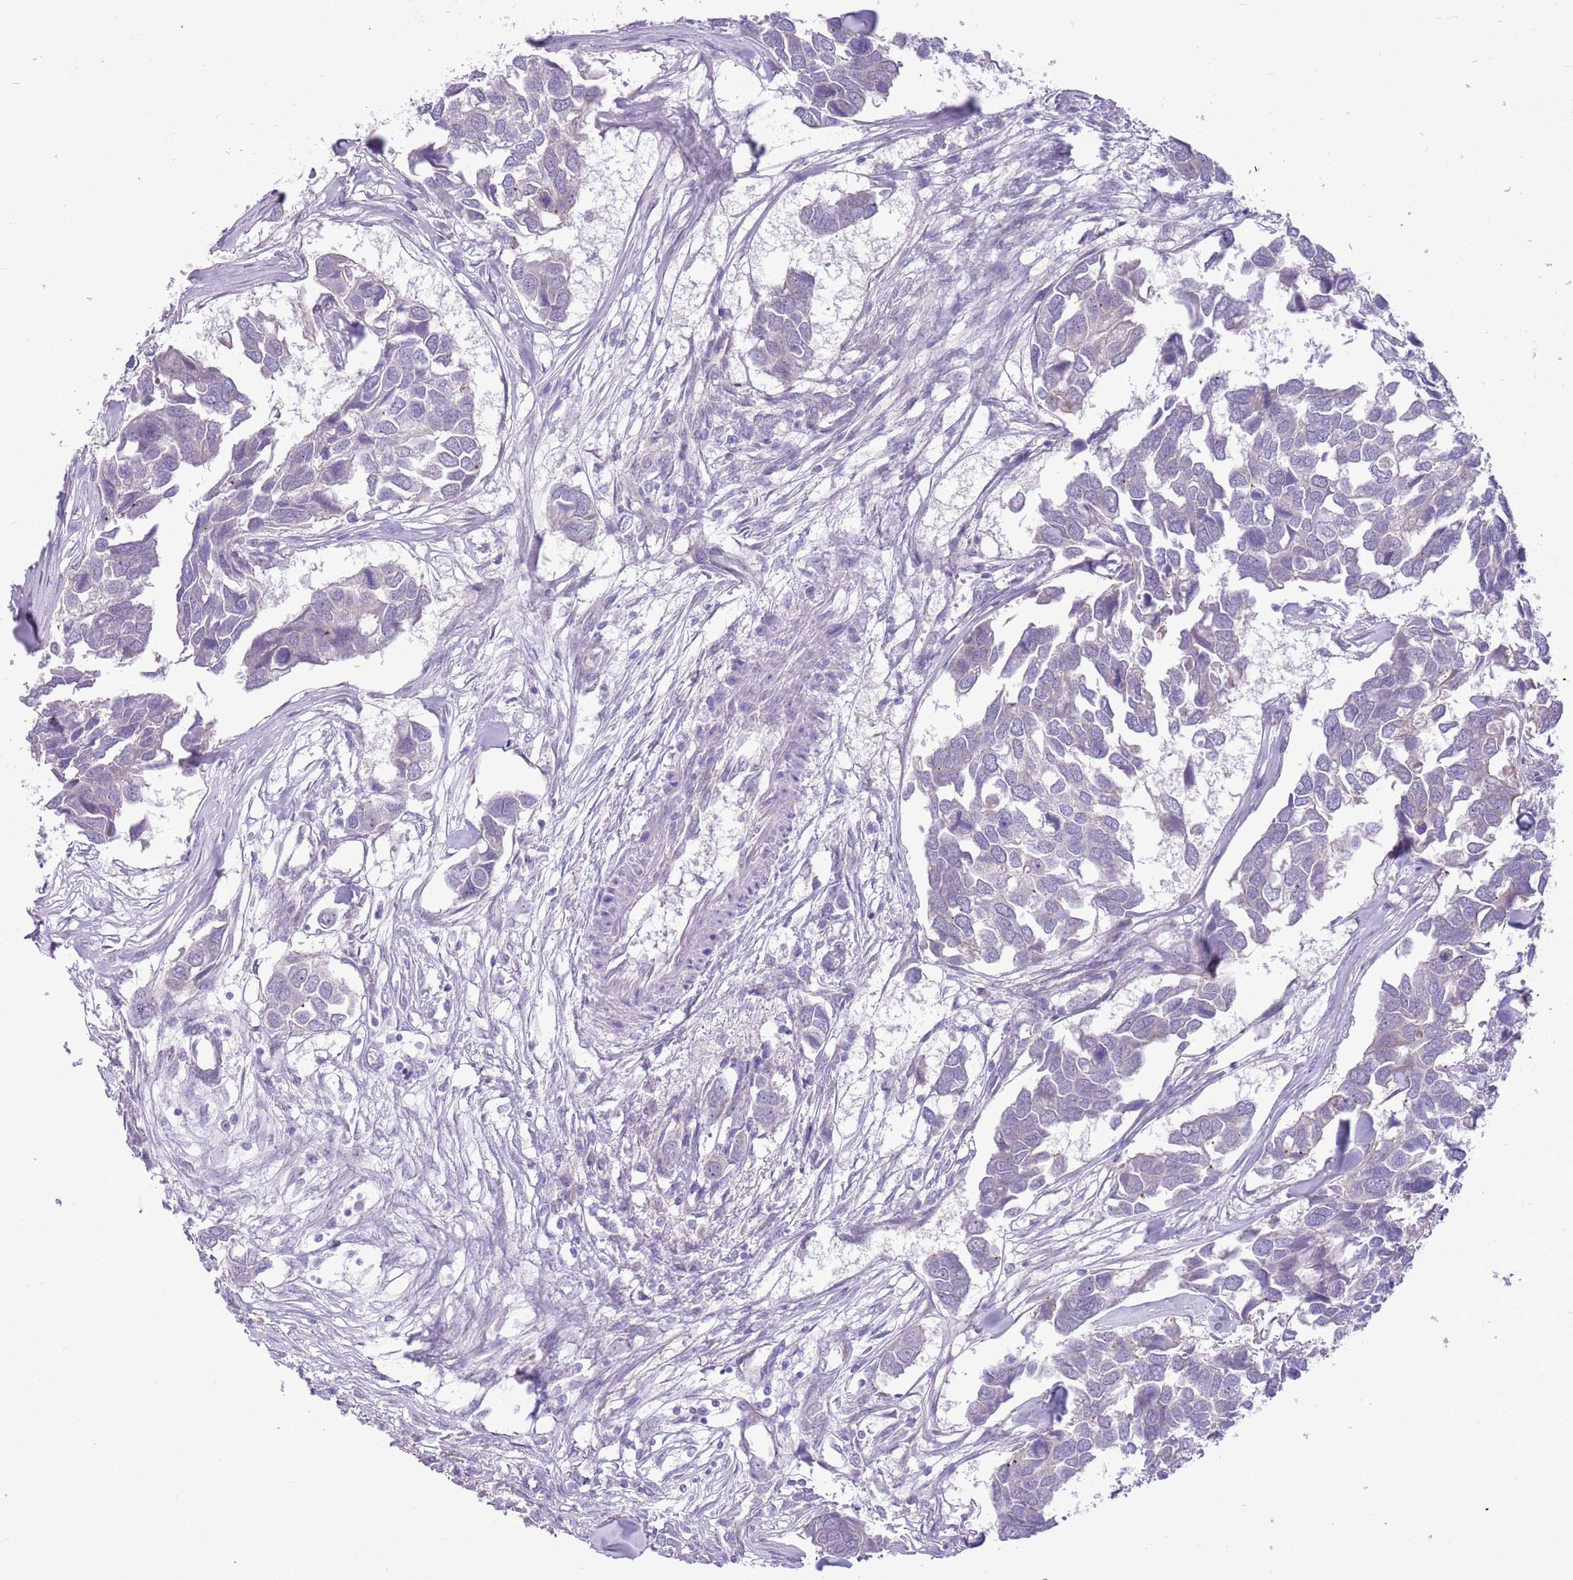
{"staining": {"intensity": "negative", "quantity": "none", "location": "none"}, "tissue": "breast cancer", "cell_type": "Tumor cells", "image_type": "cancer", "snomed": [{"axis": "morphology", "description": "Duct carcinoma"}, {"axis": "topography", "description": "Breast"}], "caption": "Immunohistochemistry of breast cancer (intraductal carcinoma) reveals no expression in tumor cells.", "gene": "PARP8", "patient": {"sex": "female", "age": 83}}